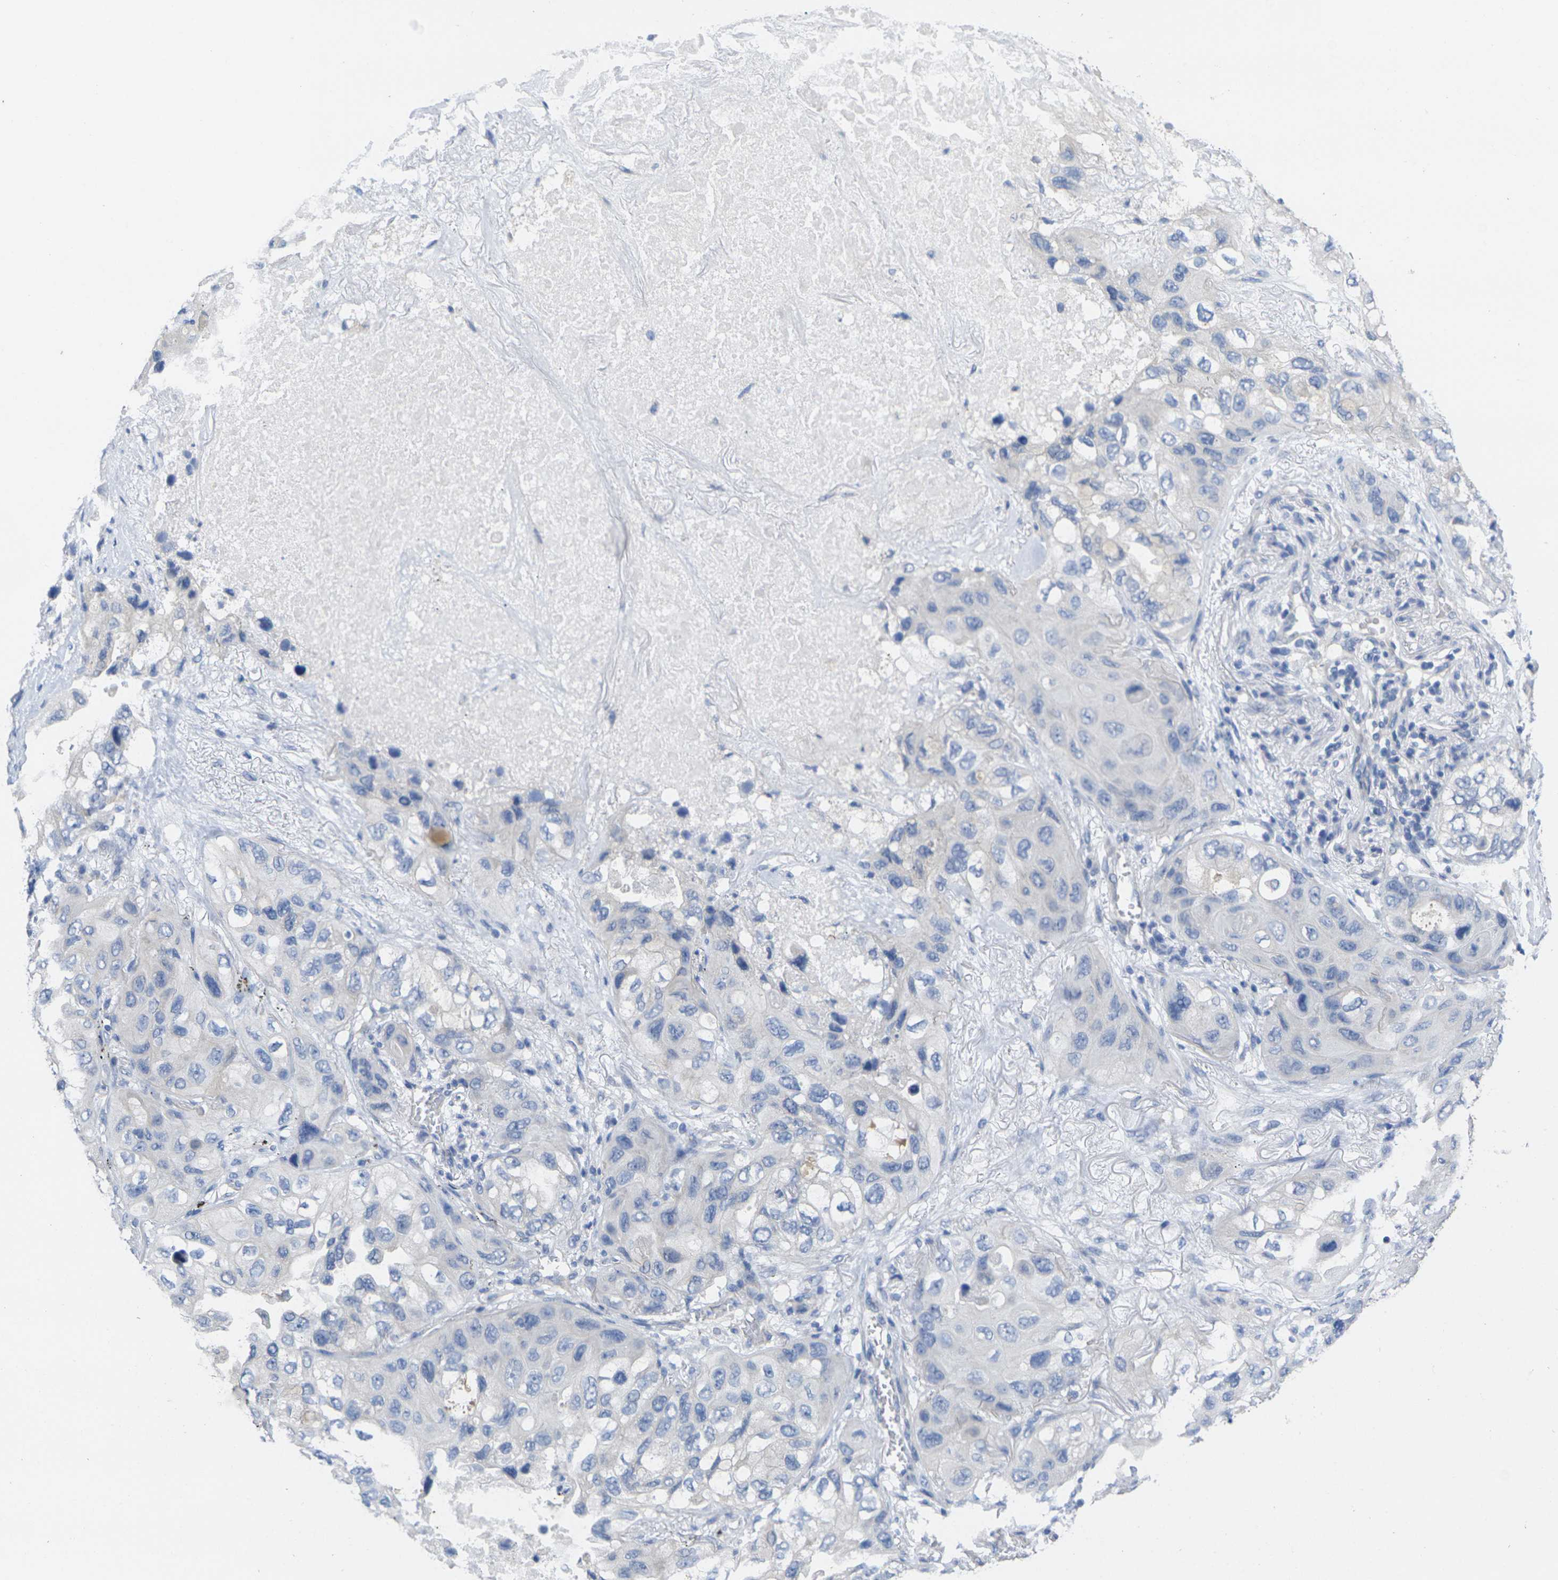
{"staining": {"intensity": "negative", "quantity": "none", "location": "none"}, "tissue": "lung cancer", "cell_type": "Tumor cells", "image_type": "cancer", "snomed": [{"axis": "morphology", "description": "Squamous cell carcinoma, NOS"}, {"axis": "topography", "description": "Lung"}], "caption": "This is an immunohistochemistry image of human squamous cell carcinoma (lung). There is no positivity in tumor cells.", "gene": "TNNI3", "patient": {"sex": "female", "age": 73}}